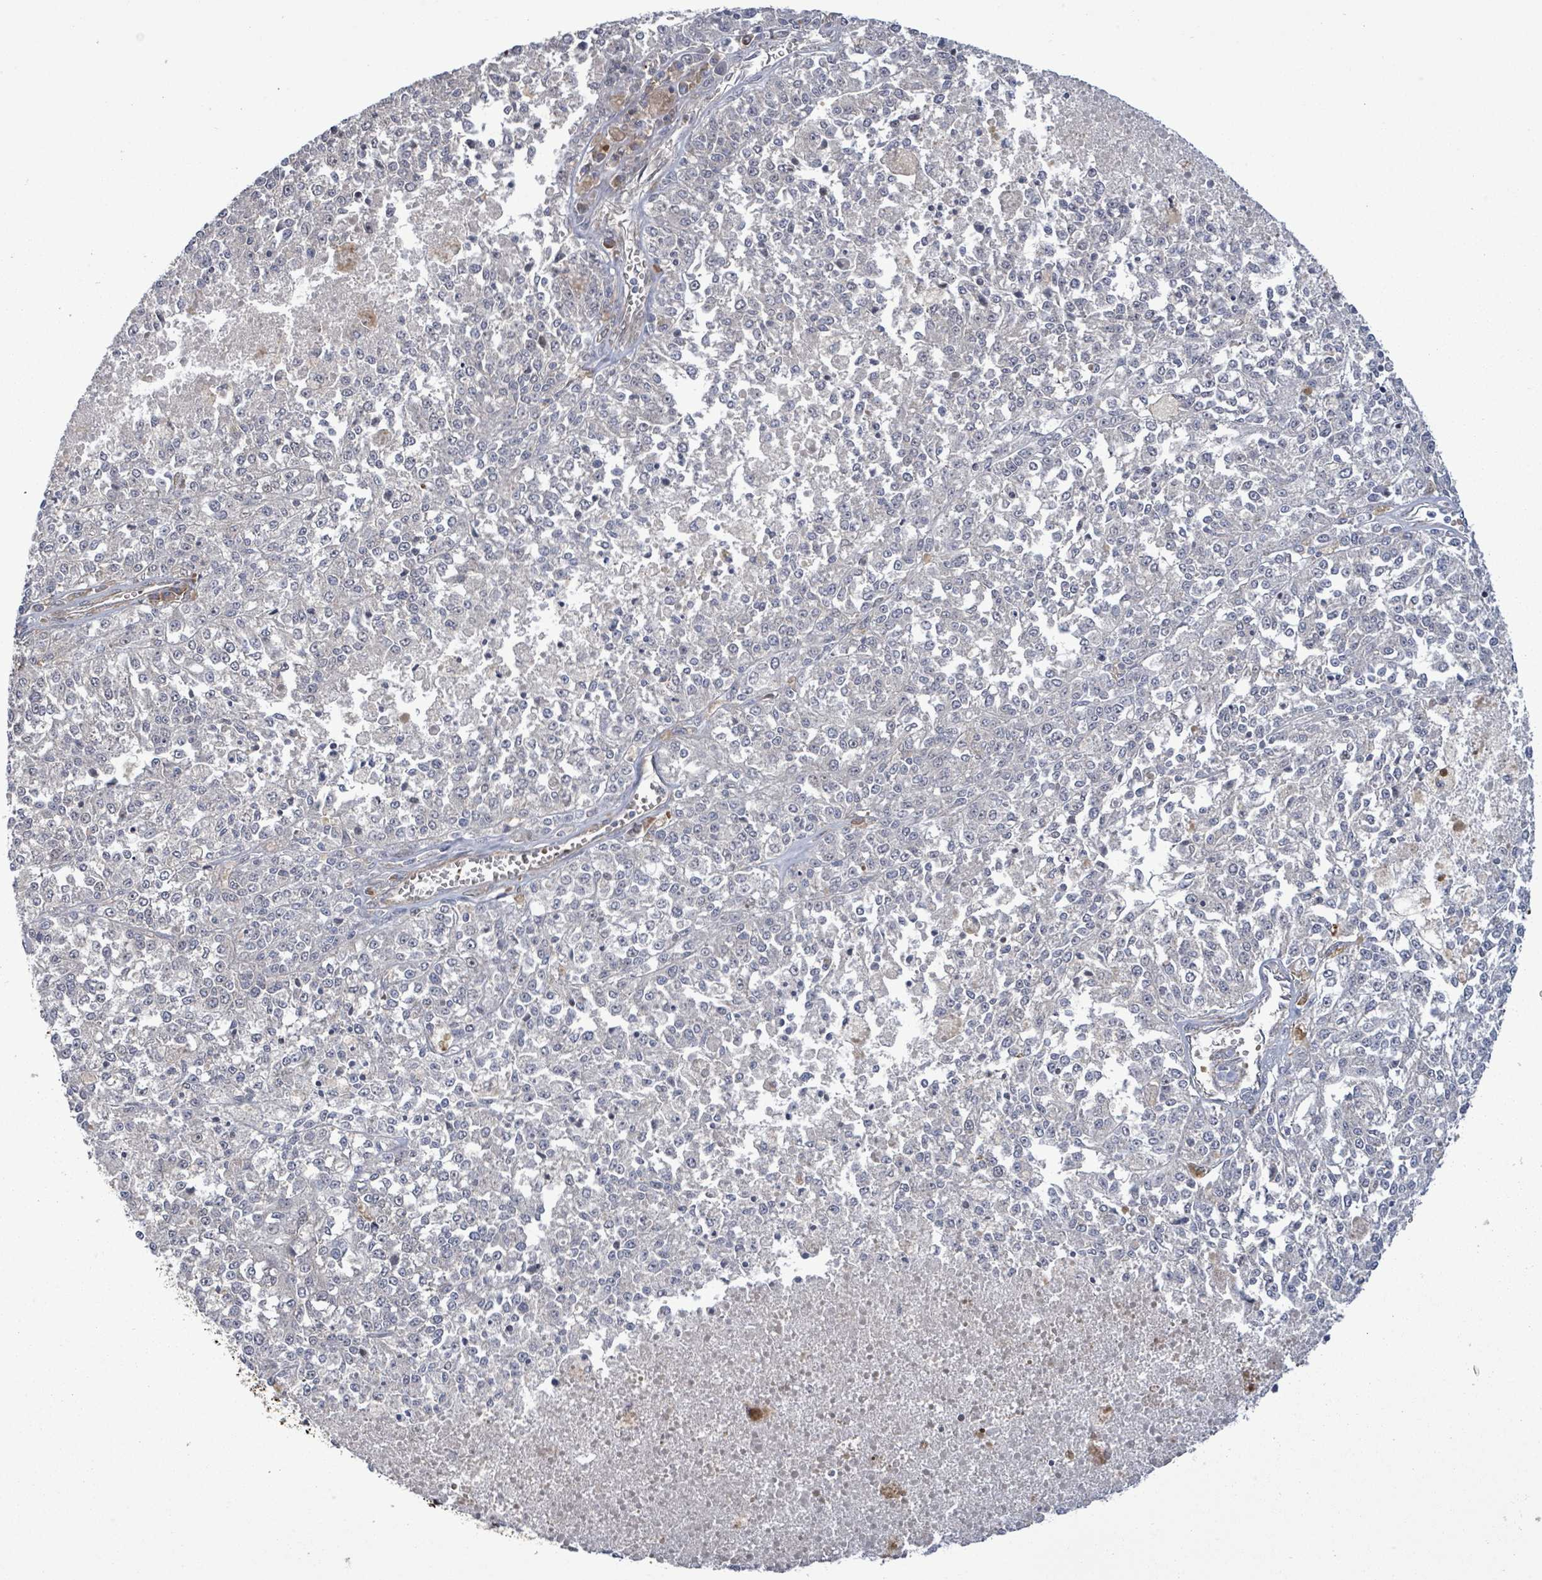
{"staining": {"intensity": "negative", "quantity": "none", "location": "none"}, "tissue": "melanoma", "cell_type": "Tumor cells", "image_type": "cancer", "snomed": [{"axis": "morphology", "description": "Malignant melanoma, NOS"}, {"axis": "topography", "description": "Skin"}], "caption": "Malignant melanoma was stained to show a protein in brown. There is no significant staining in tumor cells.", "gene": "MAP3K6", "patient": {"sex": "female", "age": 64}}